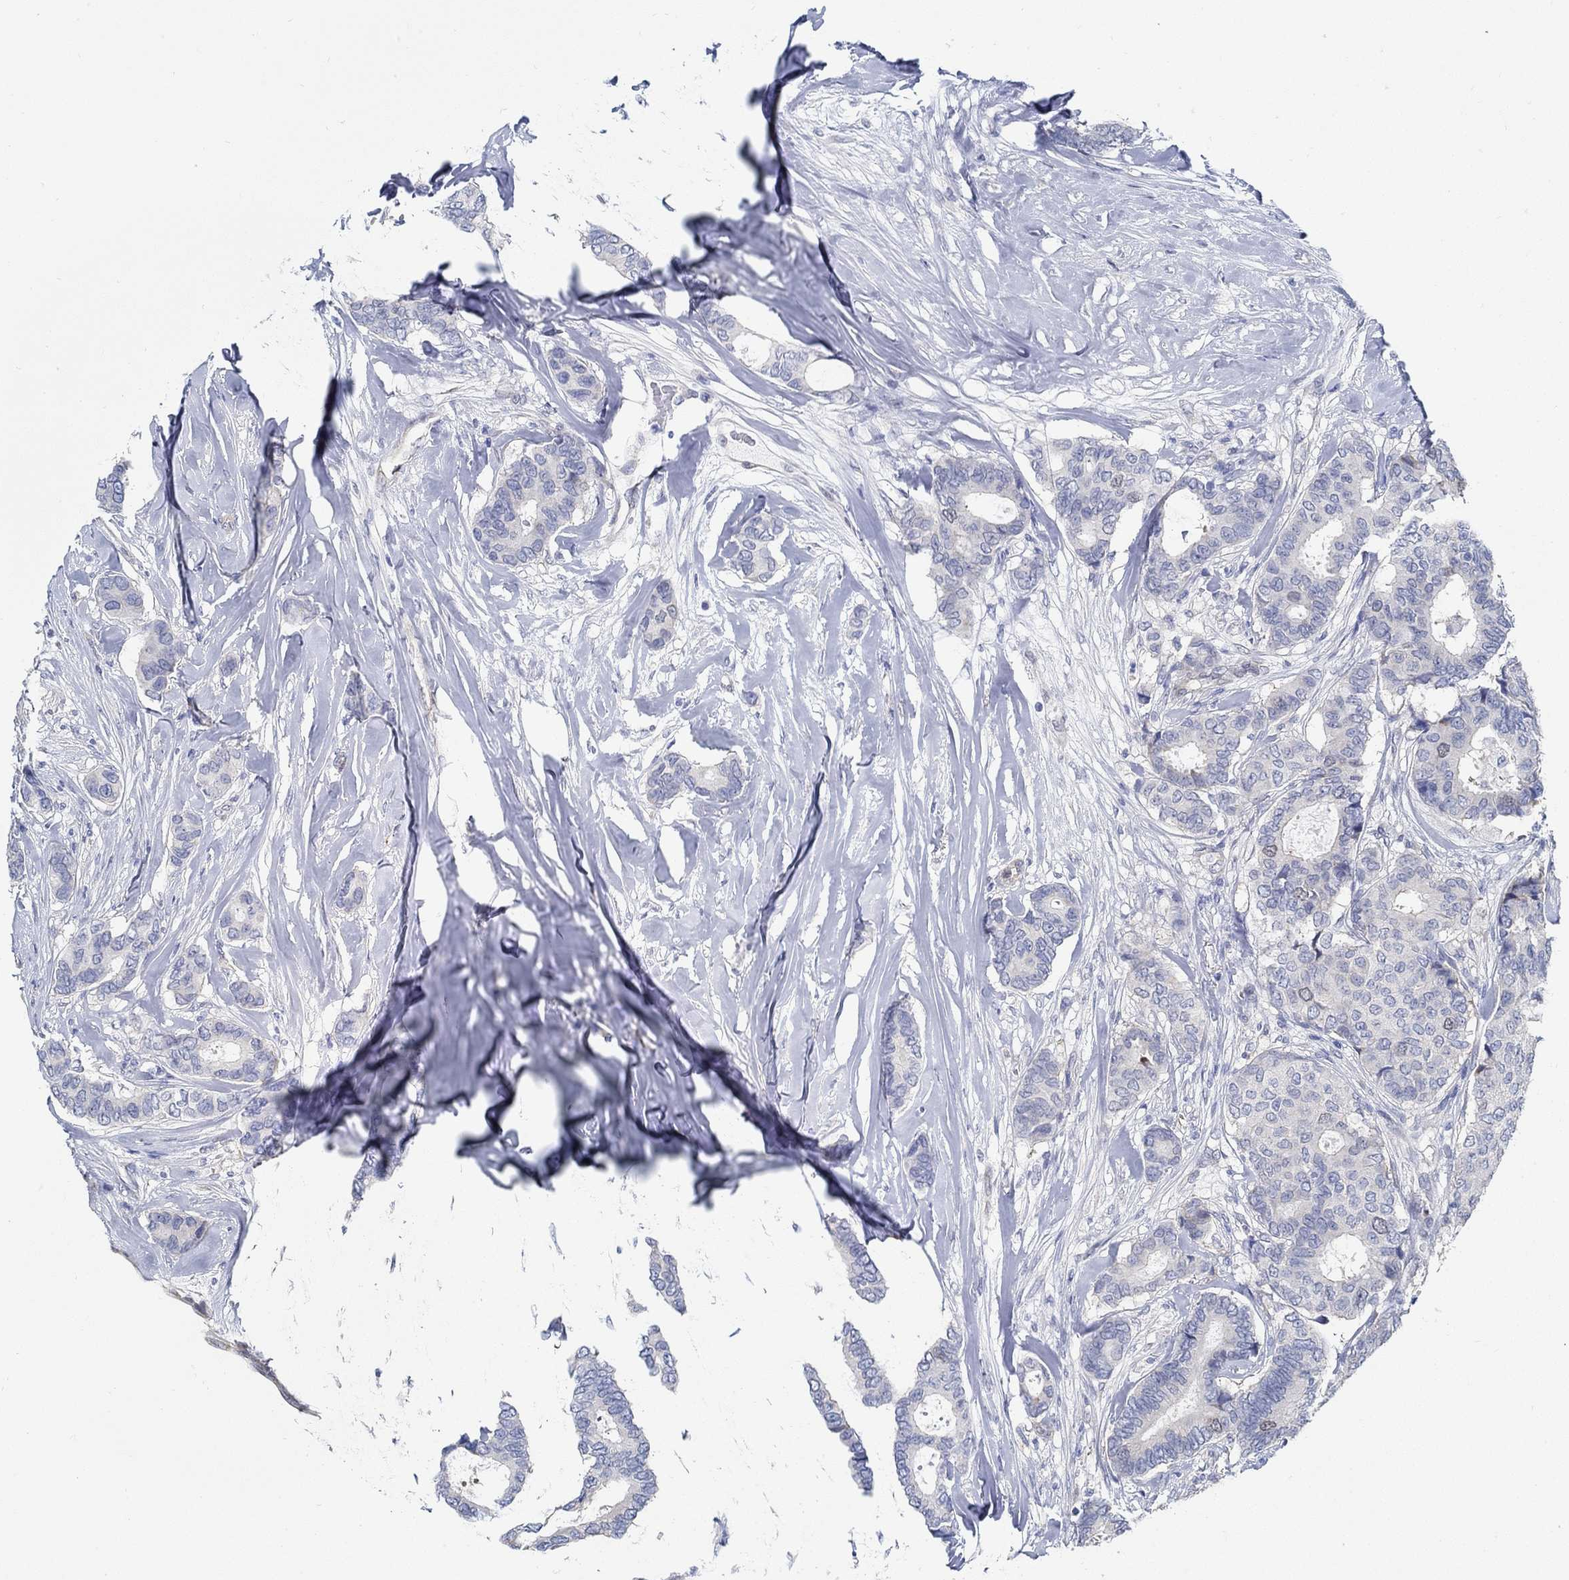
{"staining": {"intensity": "negative", "quantity": "none", "location": "none"}, "tissue": "breast cancer", "cell_type": "Tumor cells", "image_type": "cancer", "snomed": [{"axis": "morphology", "description": "Duct carcinoma"}, {"axis": "topography", "description": "Breast"}], "caption": "Immunohistochemistry histopathology image of breast cancer (invasive ductal carcinoma) stained for a protein (brown), which exhibits no expression in tumor cells.", "gene": "C15orf39", "patient": {"sex": "female", "age": 75}}